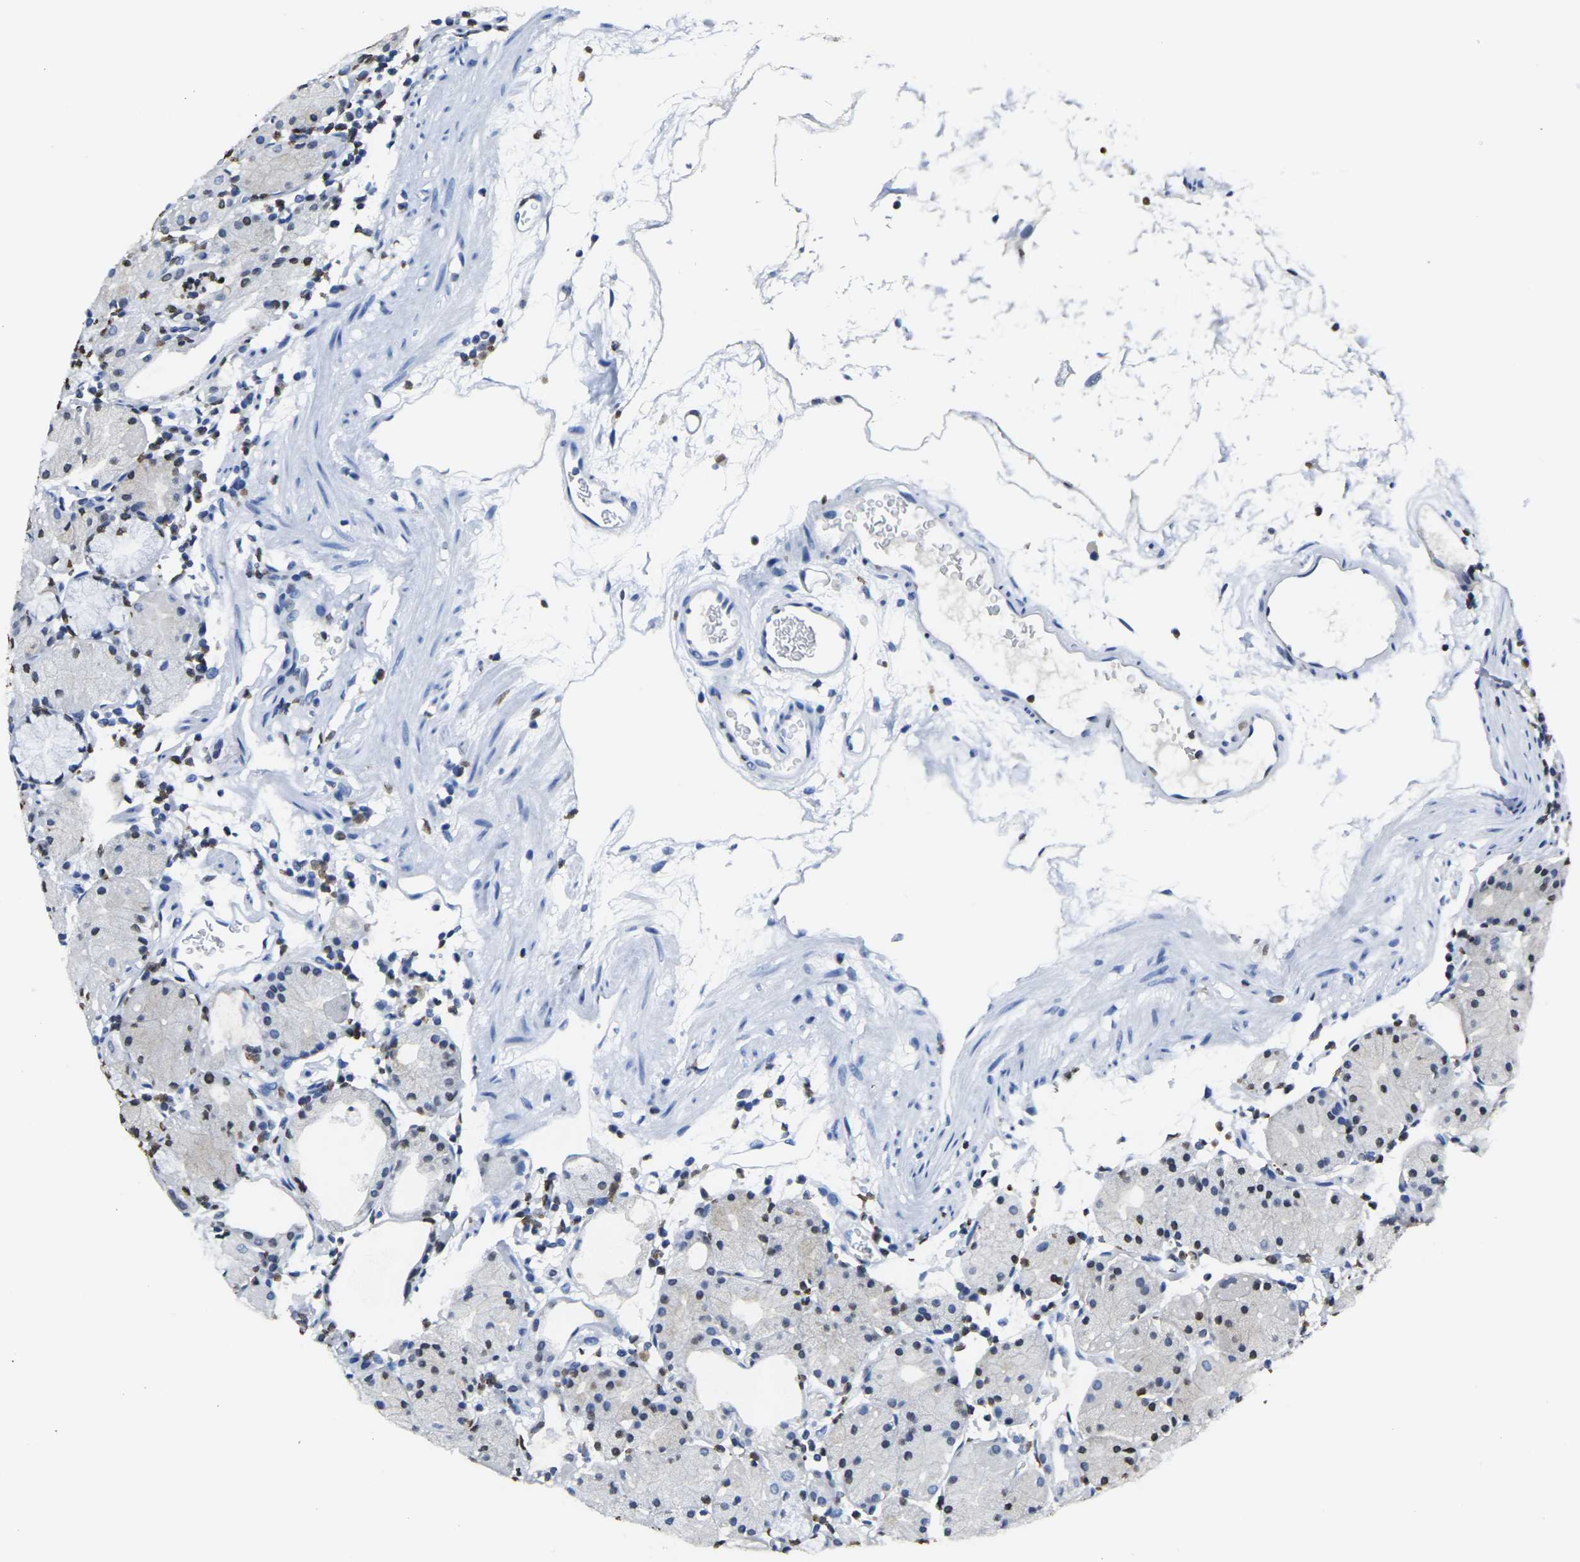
{"staining": {"intensity": "strong", "quantity": "25%-75%", "location": "nuclear"}, "tissue": "stomach", "cell_type": "Glandular cells", "image_type": "normal", "snomed": [{"axis": "morphology", "description": "Normal tissue, NOS"}, {"axis": "topography", "description": "Stomach"}, {"axis": "topography", "description": "Stomach, lower"}], "caption": "The micrograph demonstrates staining of unremarkable stomach, revealing strong nuclear protein expression (brown color) within glandular cells. The protein of interest is shown in brown color, while the nuclei are stained blue.", "gene": "DRAXIN", "patient": {"sex": "female", "age": 75}}